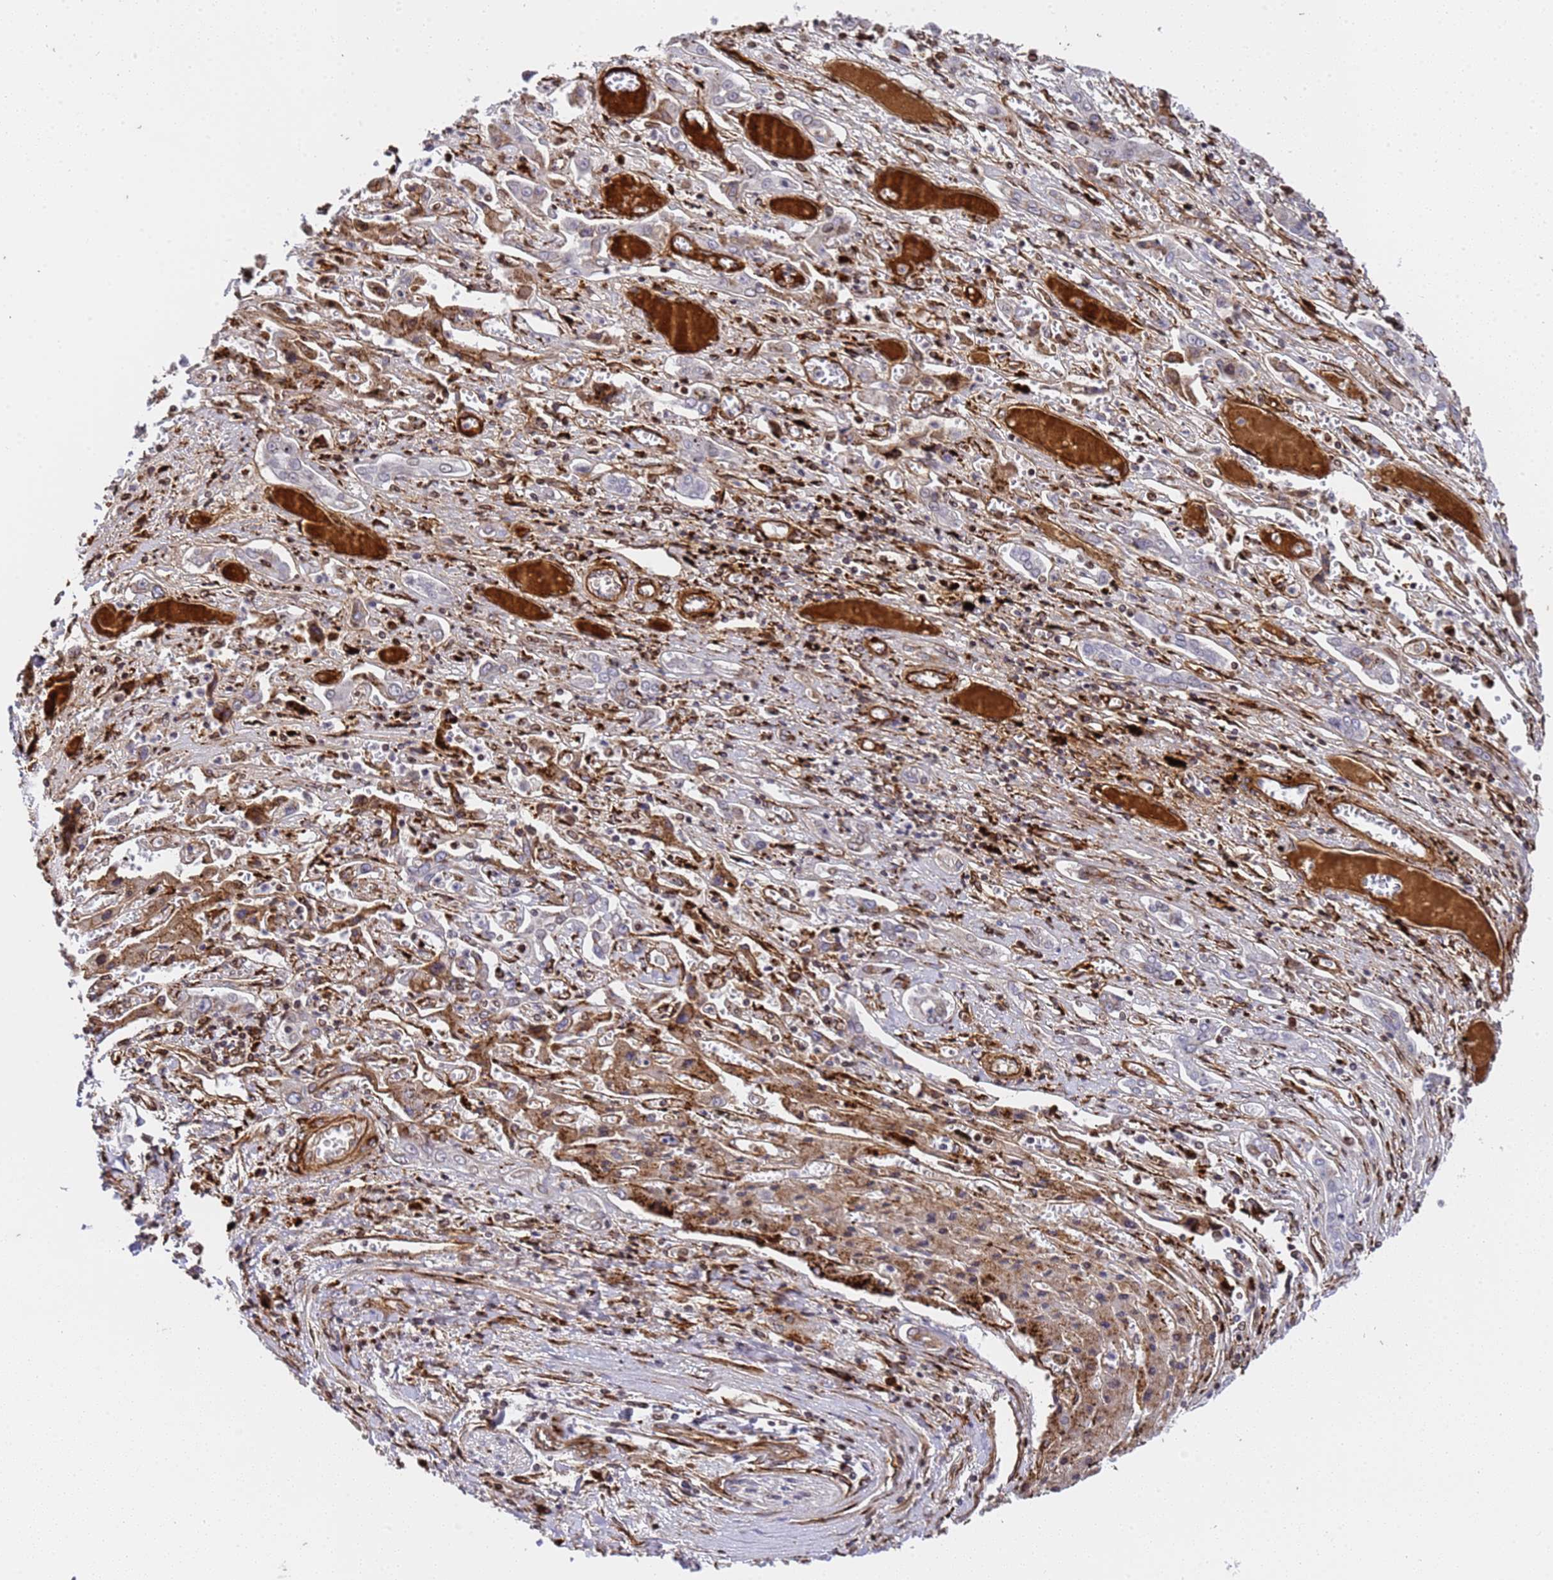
{"staining": {"intensity": "weak", "quantity": "<25%", "location": "cytoplasmic/membranous"}, "tissue": "liver cancer", "cell_type": "Tumor cells", "image_type": "cancer", "snomed": [{"axis": "morphology", "description": "Cholangiocarcinoma"}, {"axis": "topography", "description": "Liver"}], "caption": "Tumor cells are negative for protein expression in human liver cancer.", "gene": "IGFBP7", "patient": {"sex": "male", "age": 67}}